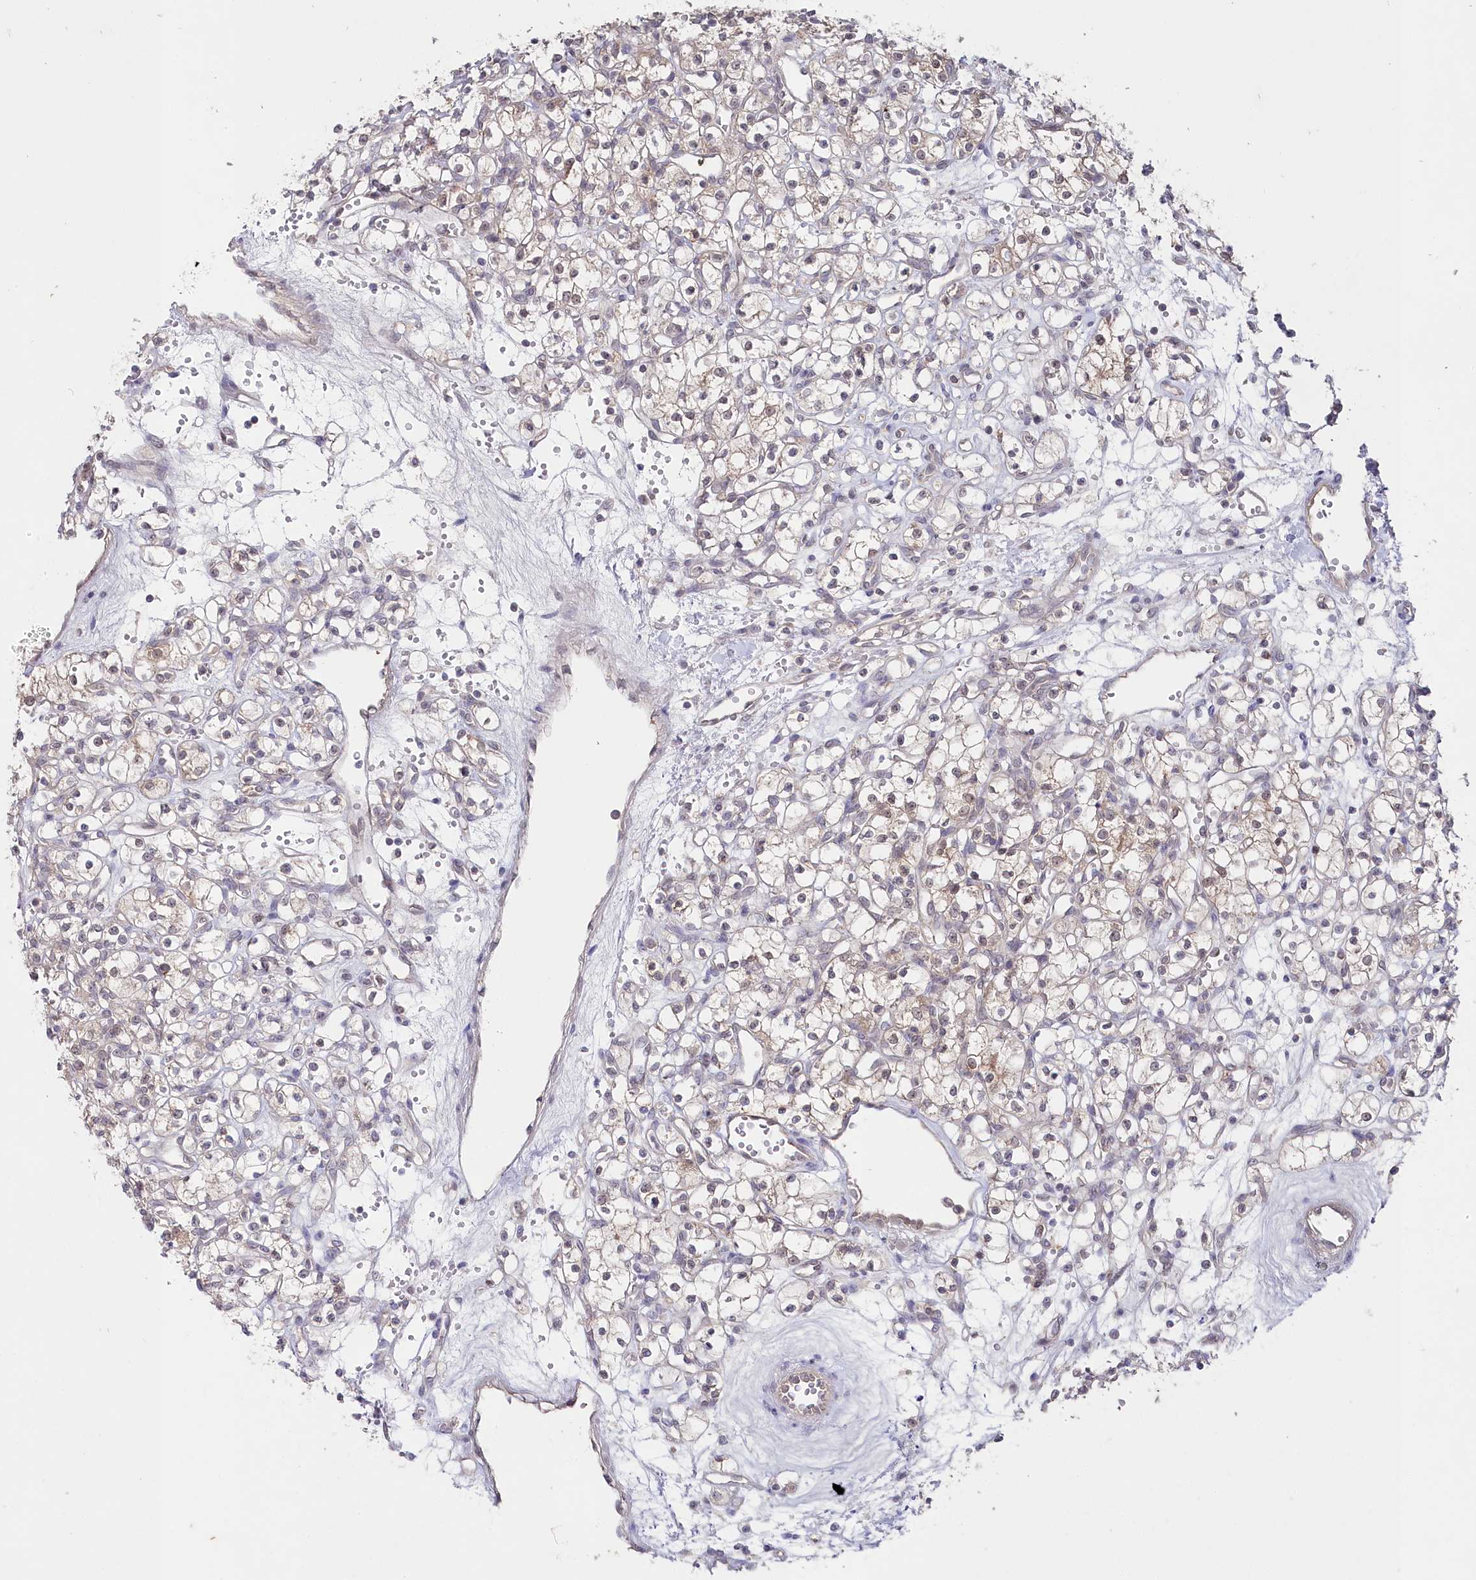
{"staining": {"intensity": "weak", "quantity": "<25%", "location": "cytoplasmic/membranous"}, "tissue": "renal cancer", "cell_type": "Tumor cells", "image_type": "cancer", "snomed": [{"axis": "morphology", "description": "Adenocarcinoma, NOS"}, {"axis": "topography", "description": "Kidney"}], "caption": "Human renal adenocarcinoma stained for a protein using immunohistochemistry exhibits no positivity in tumor cells.", "gene": "AAMDC", "patient": {"sex": "female", "age": 59}}